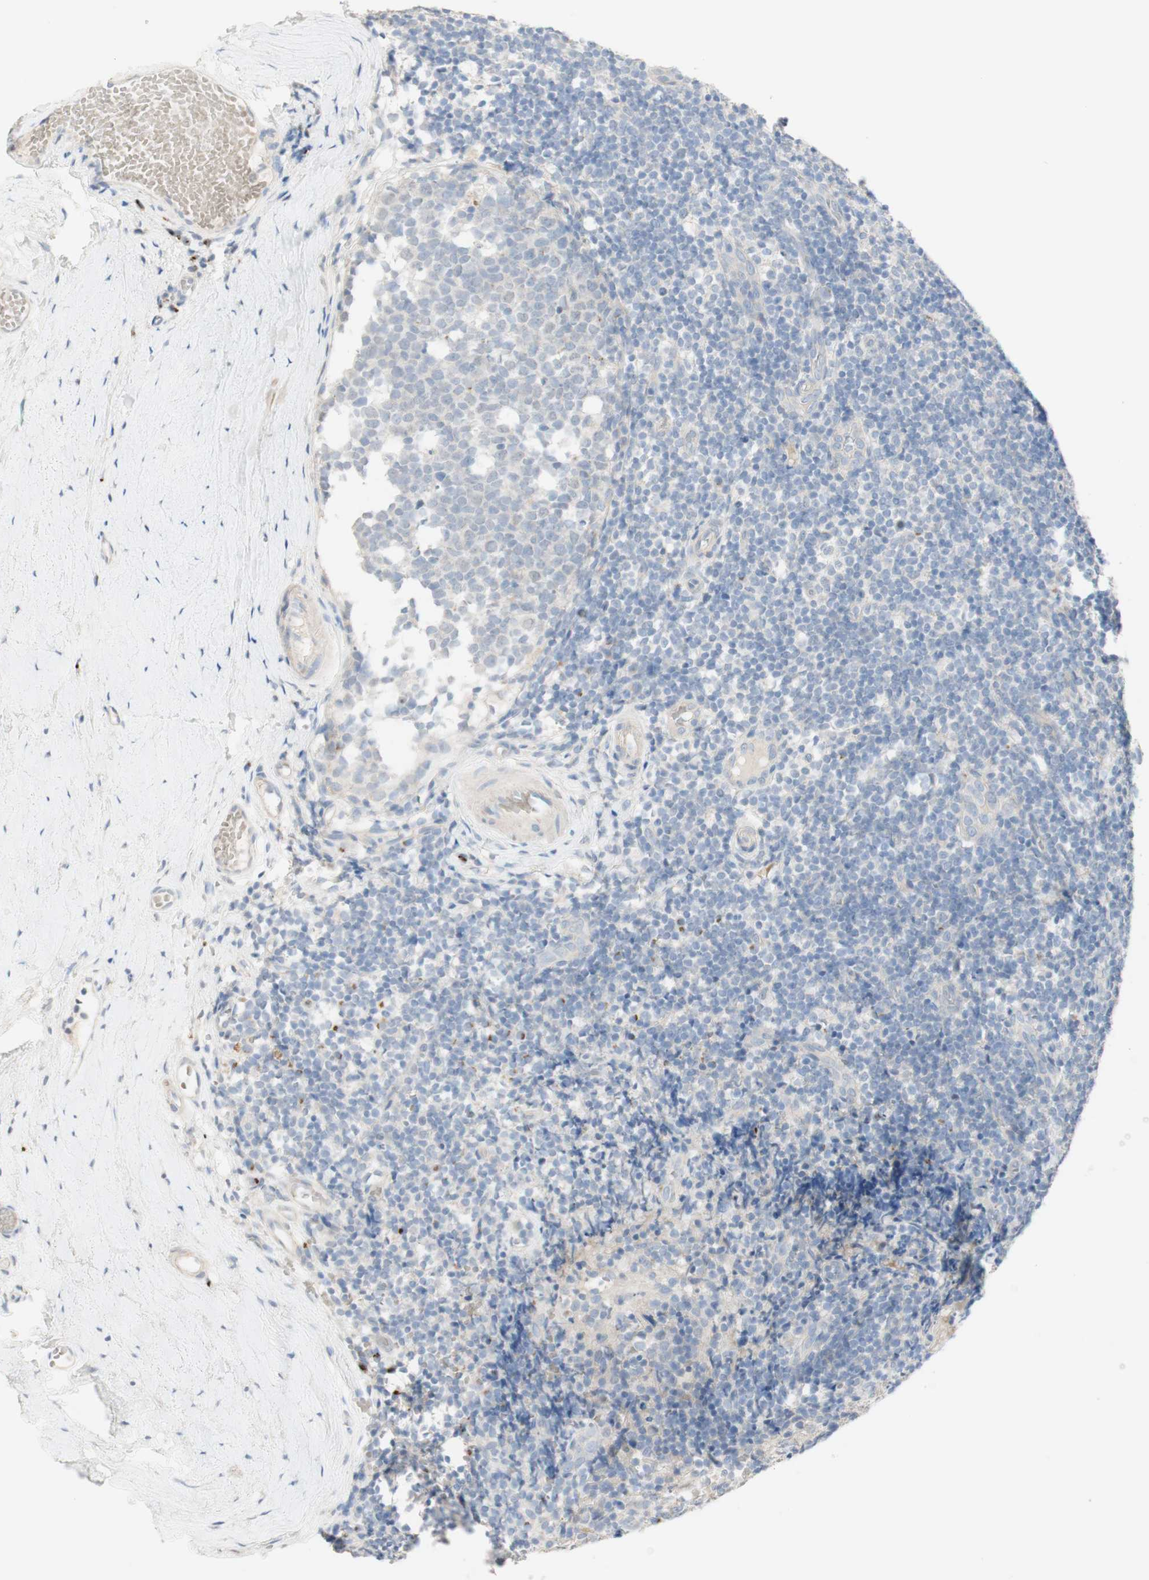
{"staining": {"intensity": "weak", "quantity": "<25%", "location": "cytoplasmic/membranous"}, "tissue": "tonsil", "cell_type": "Germinal center cells", "image_type": "normal", "snomed": [{"axis": "morphology", "description": "Normal tissue, NOS"}, {"axis": "topography", "description": "Tonsil"}], "caption": "Immunohistochemistry (IHC) micrograph of unremarkable tonsil stained for a protein (brown), which exhibits no staining in germinal center cells. (Immunohistochemistry, brightfield microscopy, high magnification).", "gene": "MANEA", "patient": {"sex": "female", "age": 19}}